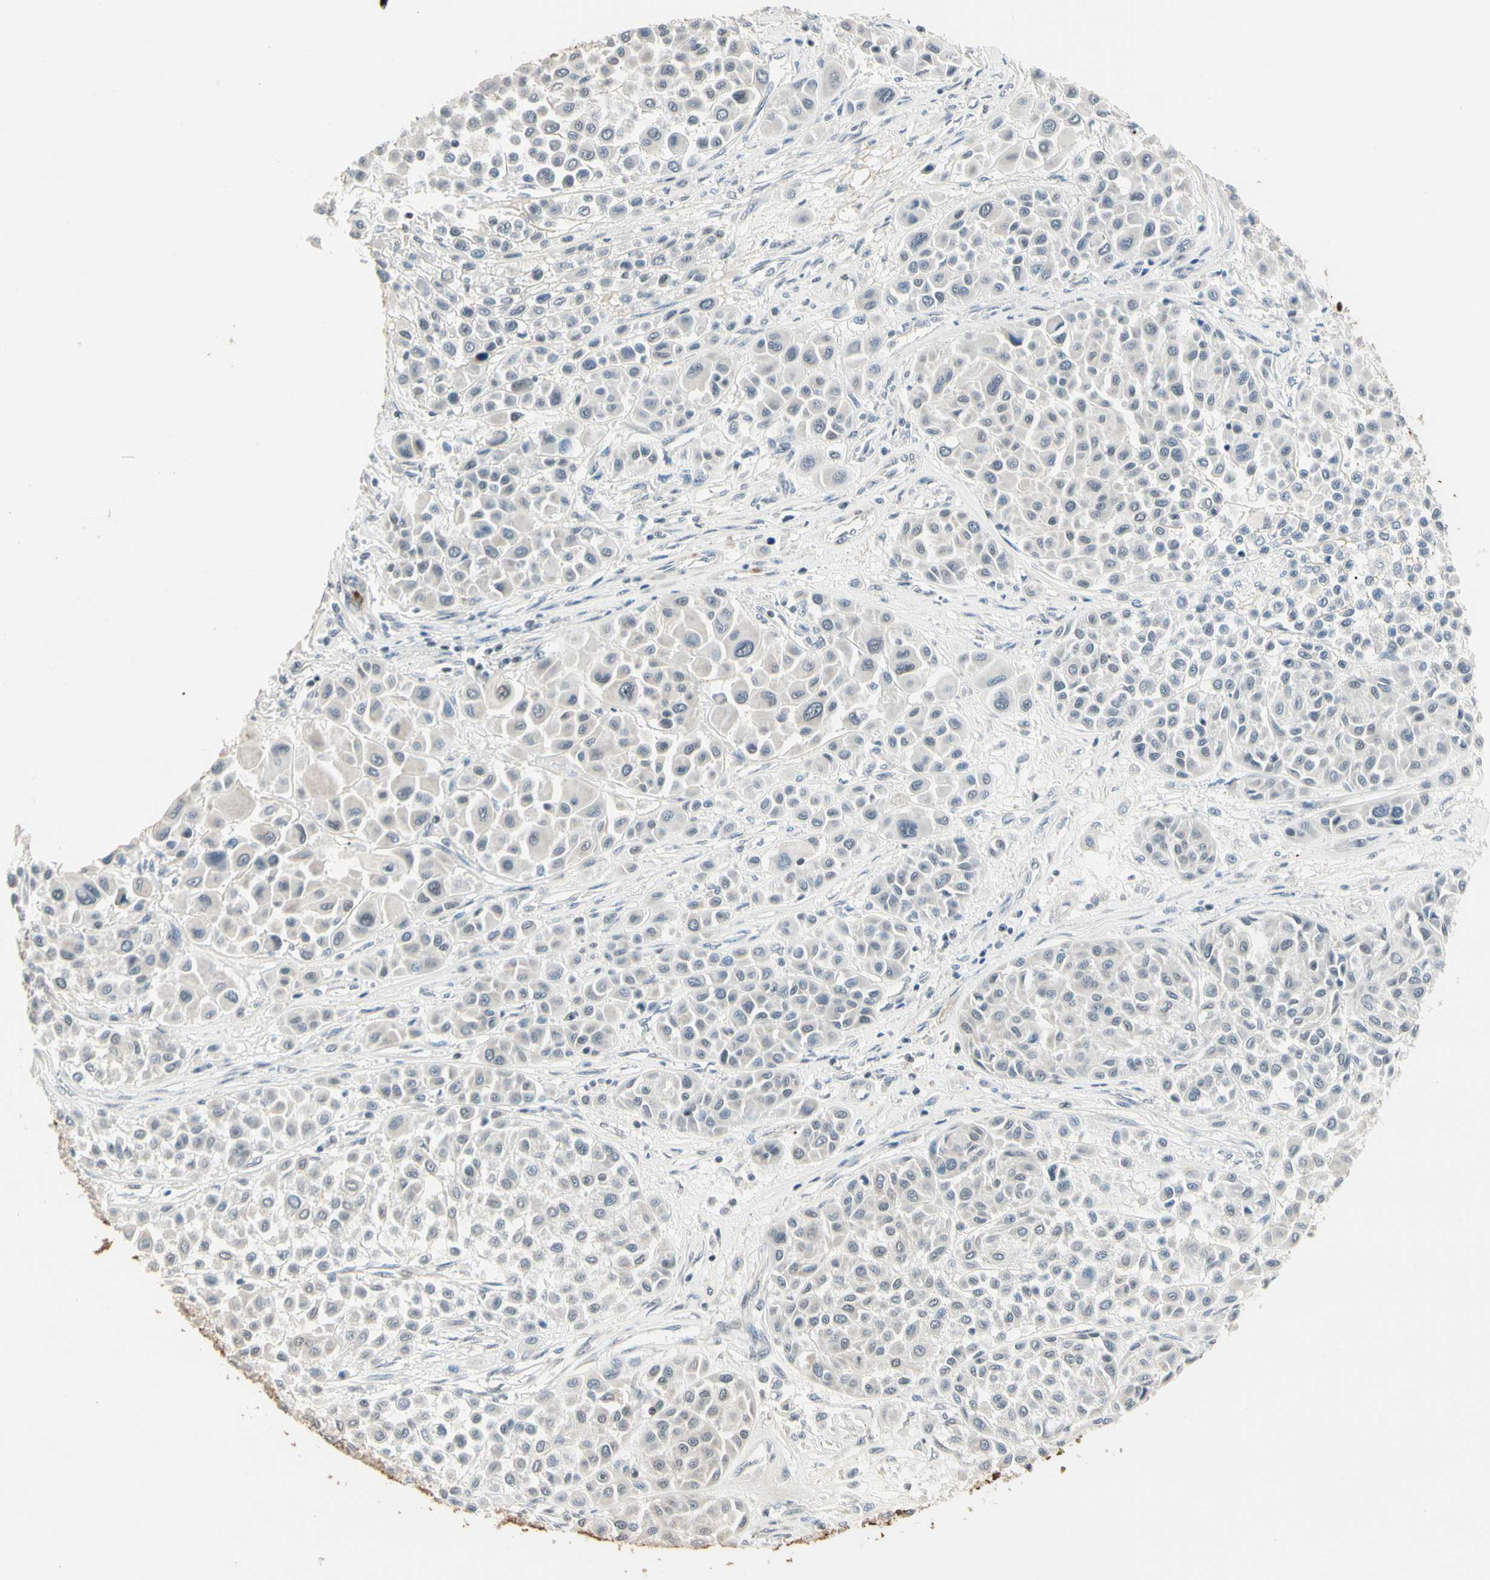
{"staining": {"intensity": "negative", "quantity": "none", "location": "none"}, "tissue": "melanoma", "cell_type": "Tumor cells", "image_type": "cancer", "snomed": [{"axis": "morphology", "description": "Malignant melanoma, Metastatic site"}, {"axis": "topography", "description": "Soft tissue"}], "caption": "Immunohistochemistry (IHC) of human melanoma exhibits no expression in tumor cells. (DAB (3,3'-diaminobenzidine) immunohistochemistry (IHC) visualized using brightfield microscopy, high magnification).", "gene": "GREM1", "patient": {"sex": "male", "age": 41}}